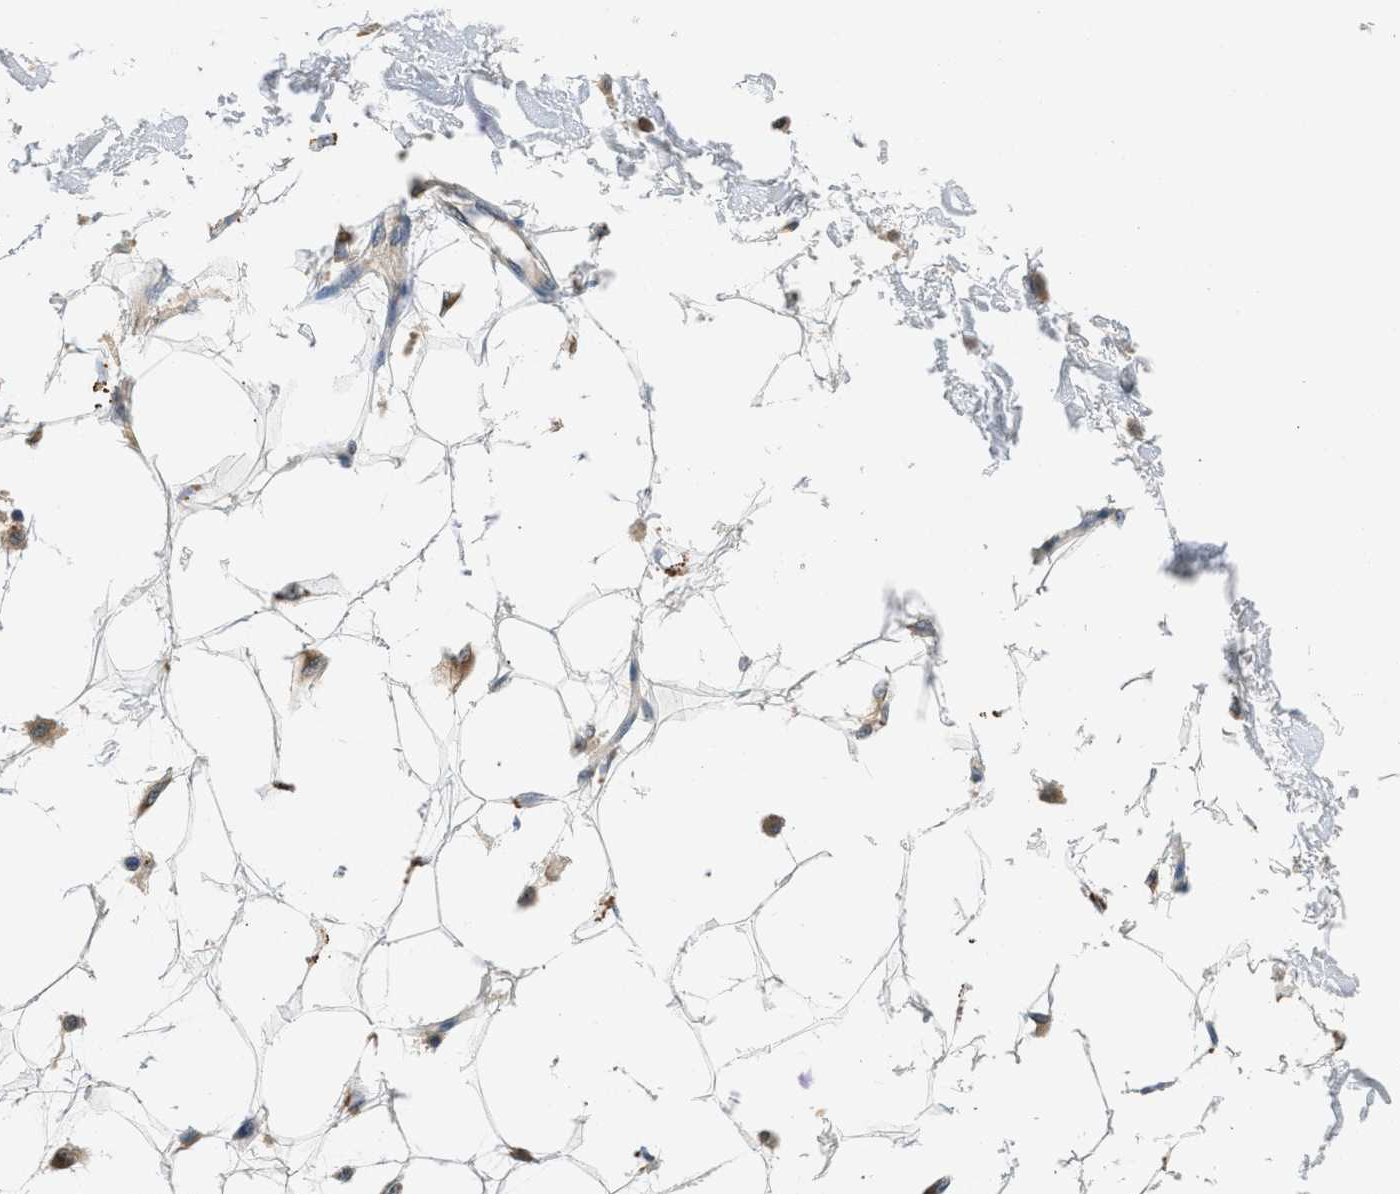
{"staining": {"intensity": "weak", "quantity": "25%-75%", "location": "cytoplasmic/membranous"}, "tissue": "adipose tissue", "cell_type": "Adipocytes", "image_type": "normal", "snomed": [{"axis": "morphology", "description": "Normal tissue, NOS"}, {"axis": "morphology", "description": "Squamous cell carcinoma, NOS"}, {"axis": "topography", "description": "Skin"}, {"axis": "topography", "description": "Peripheral nerve tissue"}], "caption": "High-power microscopy captured an immunohistochemistry (IHC) histopathology image of benign adipose tissue, revealing weak cytoplasmic/membranous staining in approximately 25%-75% of adipocytes.", "gene": "SIGMAR1", "patient": {"sex": "male", "age": 83}}